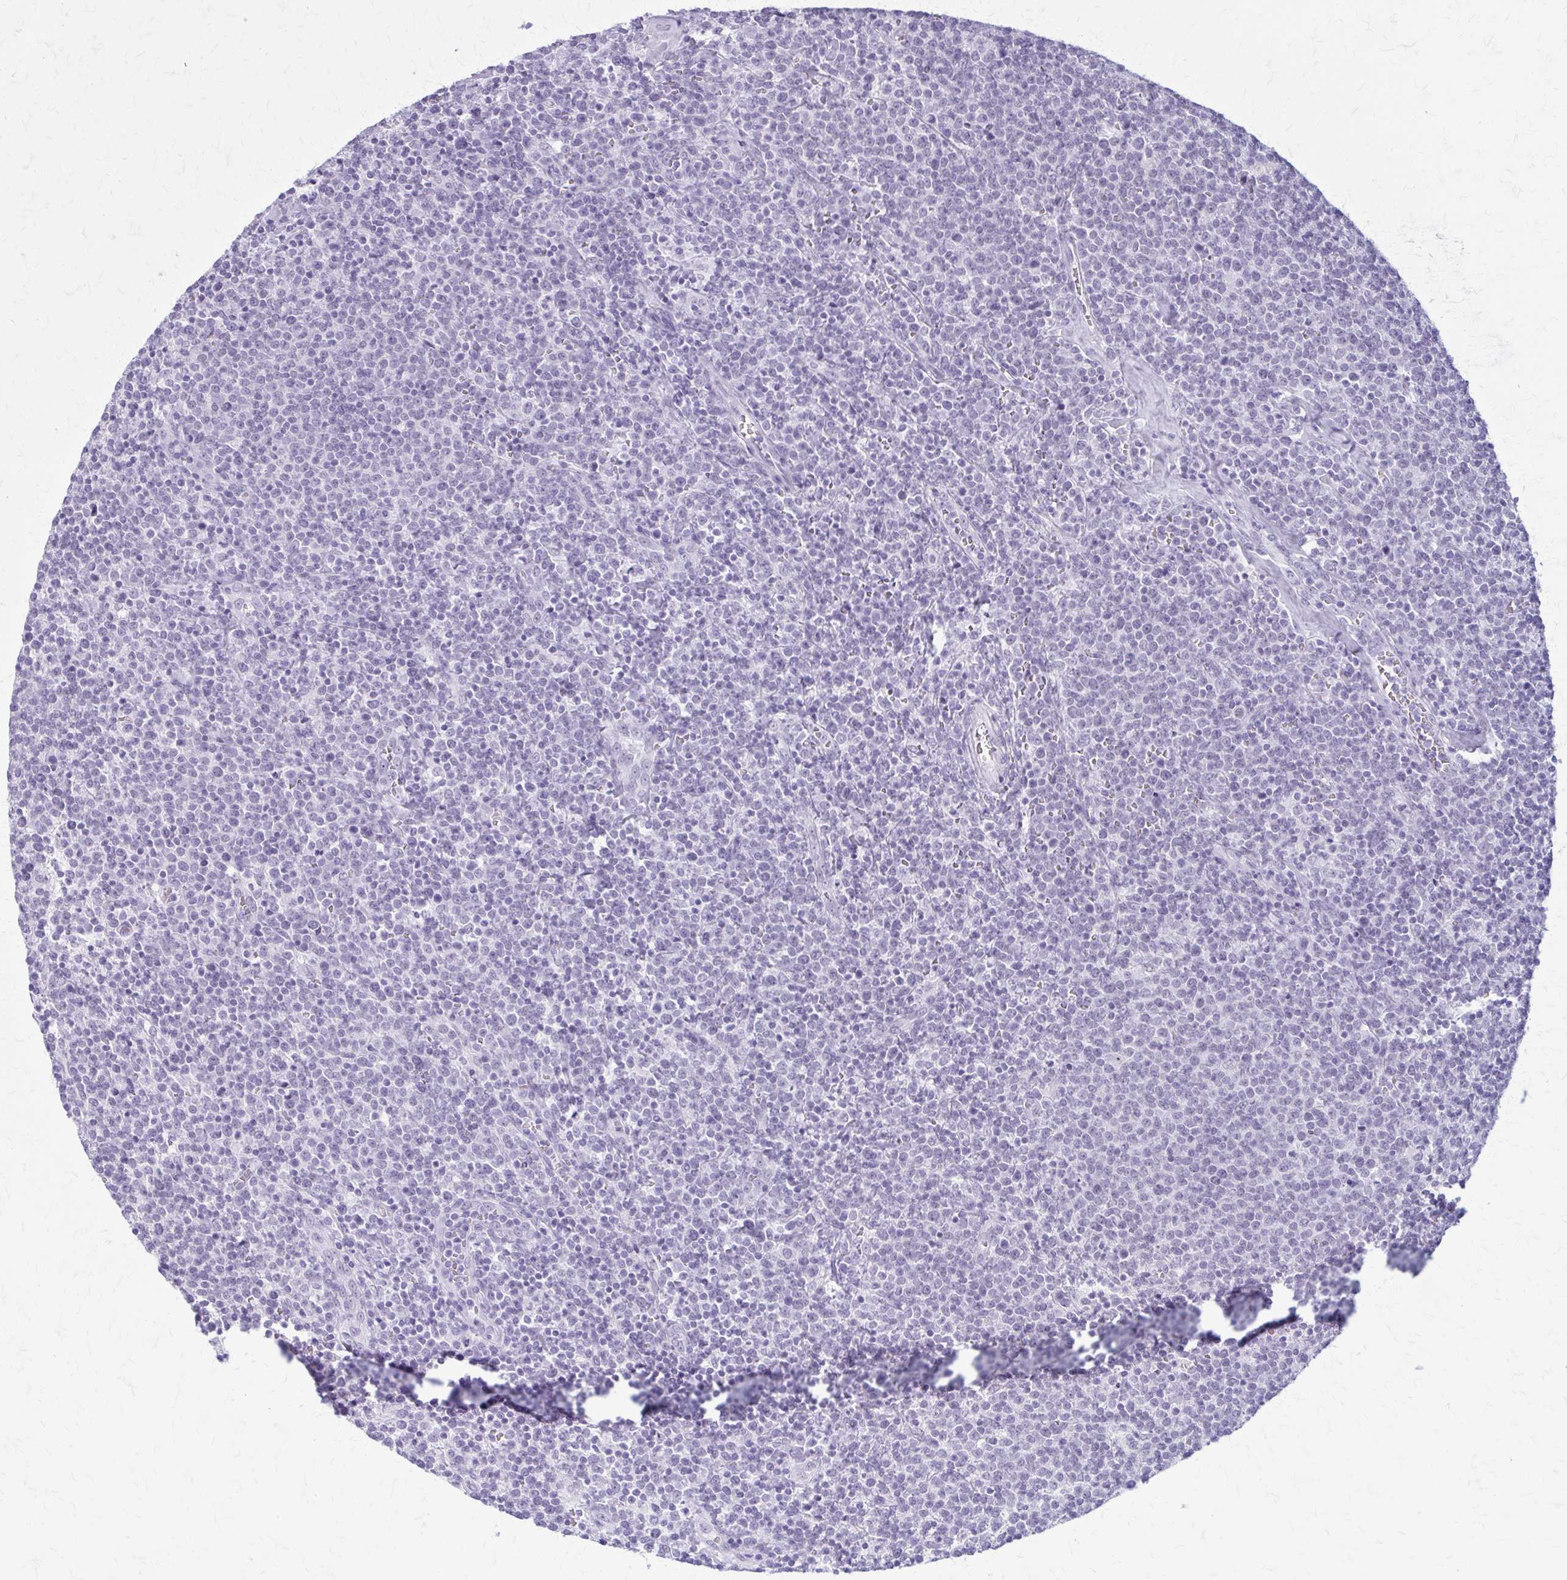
{"staining": {"intensity": "negative", "quantity": "none", "location": "none"}, "tissue": "lymphoma", "cell_type": "Tumor cells", "image_type": "cancer", "snomed": [{"axis": "morphology", "description": "Malignant lymphoma, non-Hodgkin's type, High grade"}, {"axis": "topography", "description": "Lymph node"}], "caption": "A high-resolution image shows immunohistochemistry (IHC) staining of high-grade malignant lymphoma, non-Hodgkin's type, which reveals no significant positivity in tumor cells.", "gene": "GAD1", "patient": {"sex": "male", "age": 61}}